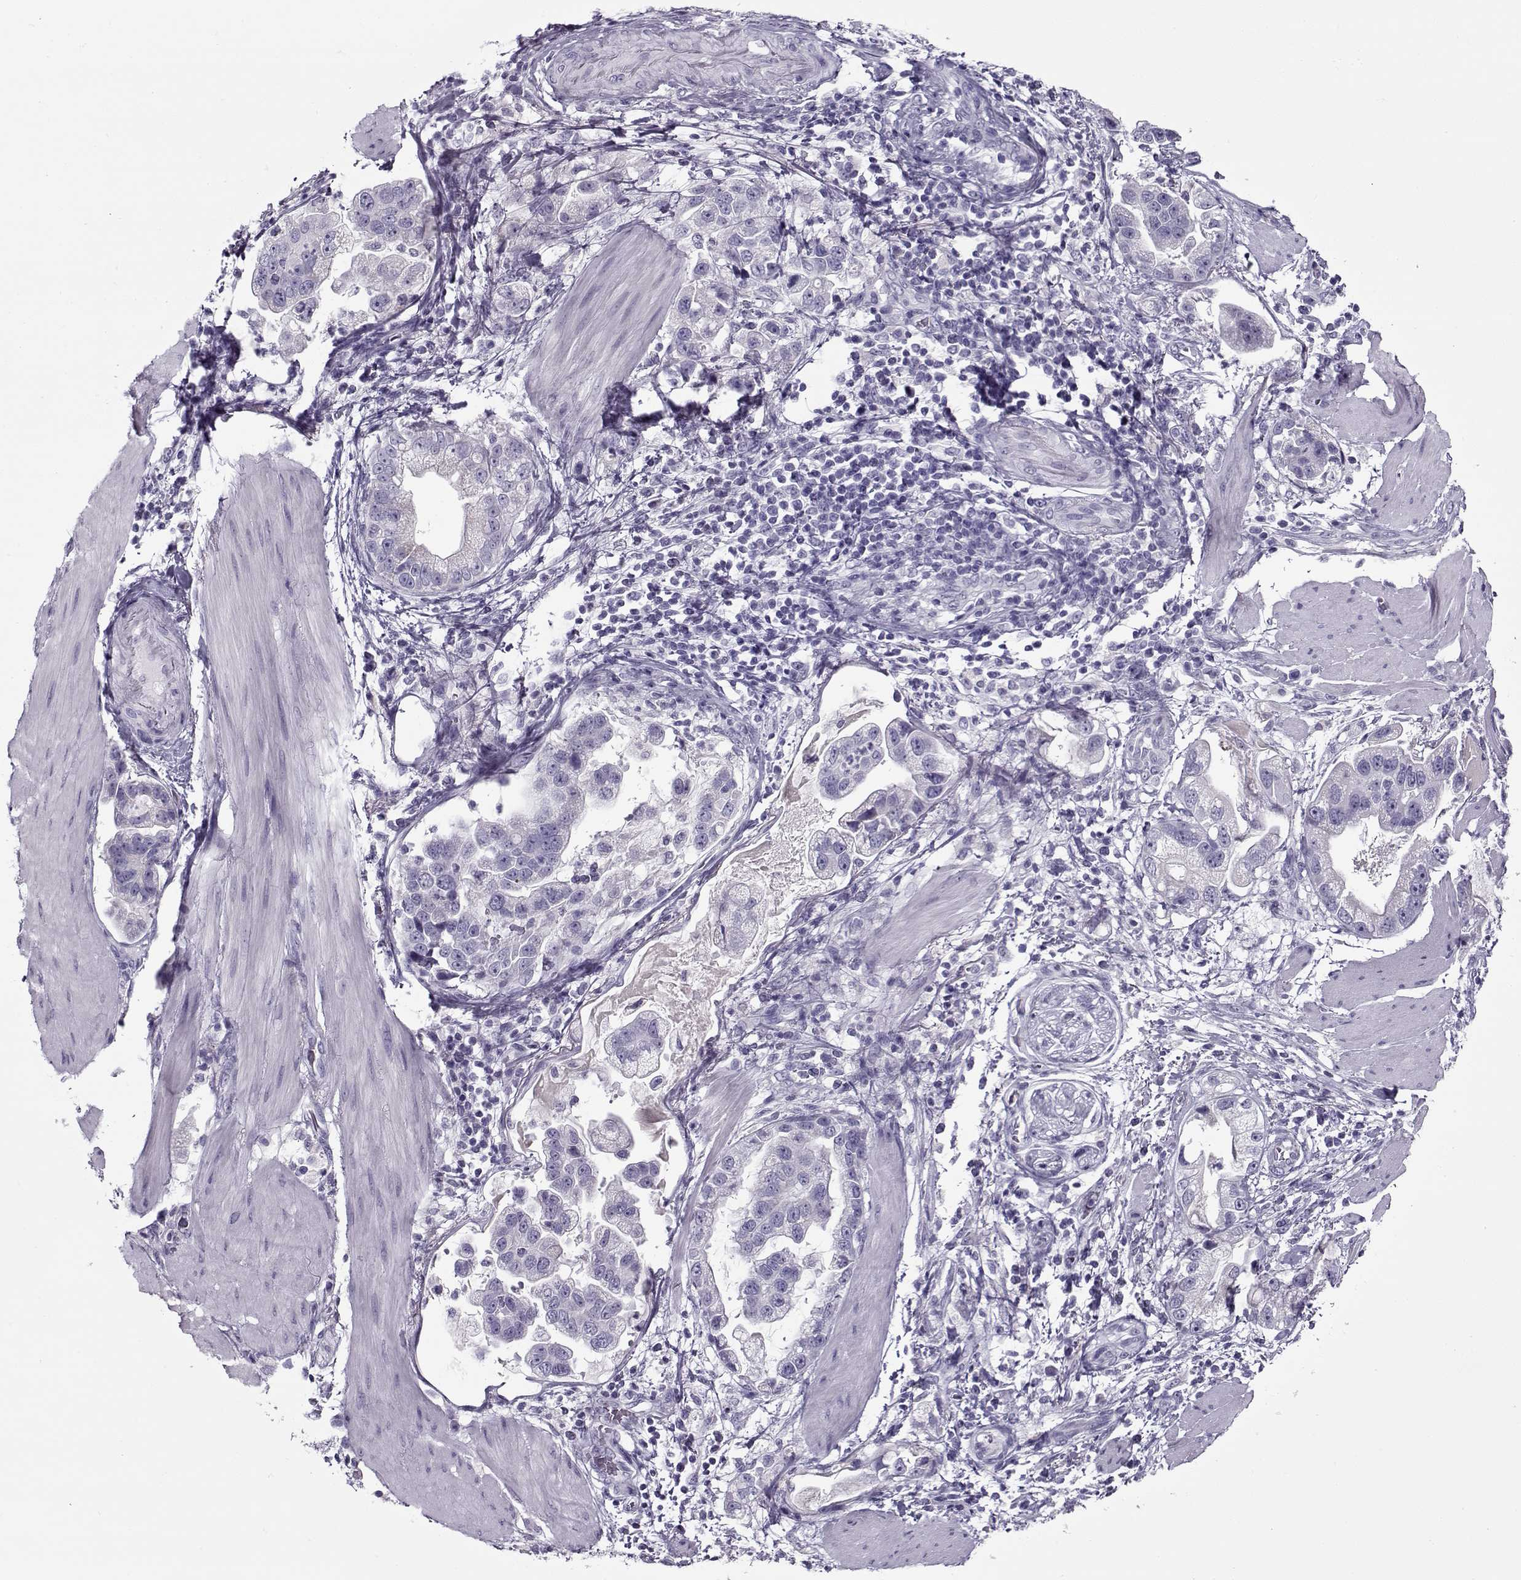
{"staining": {"intensity": "negative", "quantity": "none", "location": "none"}, "tissue": "stomach cancer", "cell_type": "Tumor cells", "image_type": "cancer", "snomed": [{"axis": "morphology", "description": "Adenocarcinoma, NOS"}, {"axis": "topography", "description": "Stomach"}], "caption": "DAB (3,3'-diaminobenzidine) immunohistochemical staining of stomach adenocarcinoma shows no significant positivity in tumor cells. (Immunohistochemistry (ihc), brightfield microscopy, high magnification).", "gene": "GAGE2A", "patient": {"sex": "male", "age": 59}}